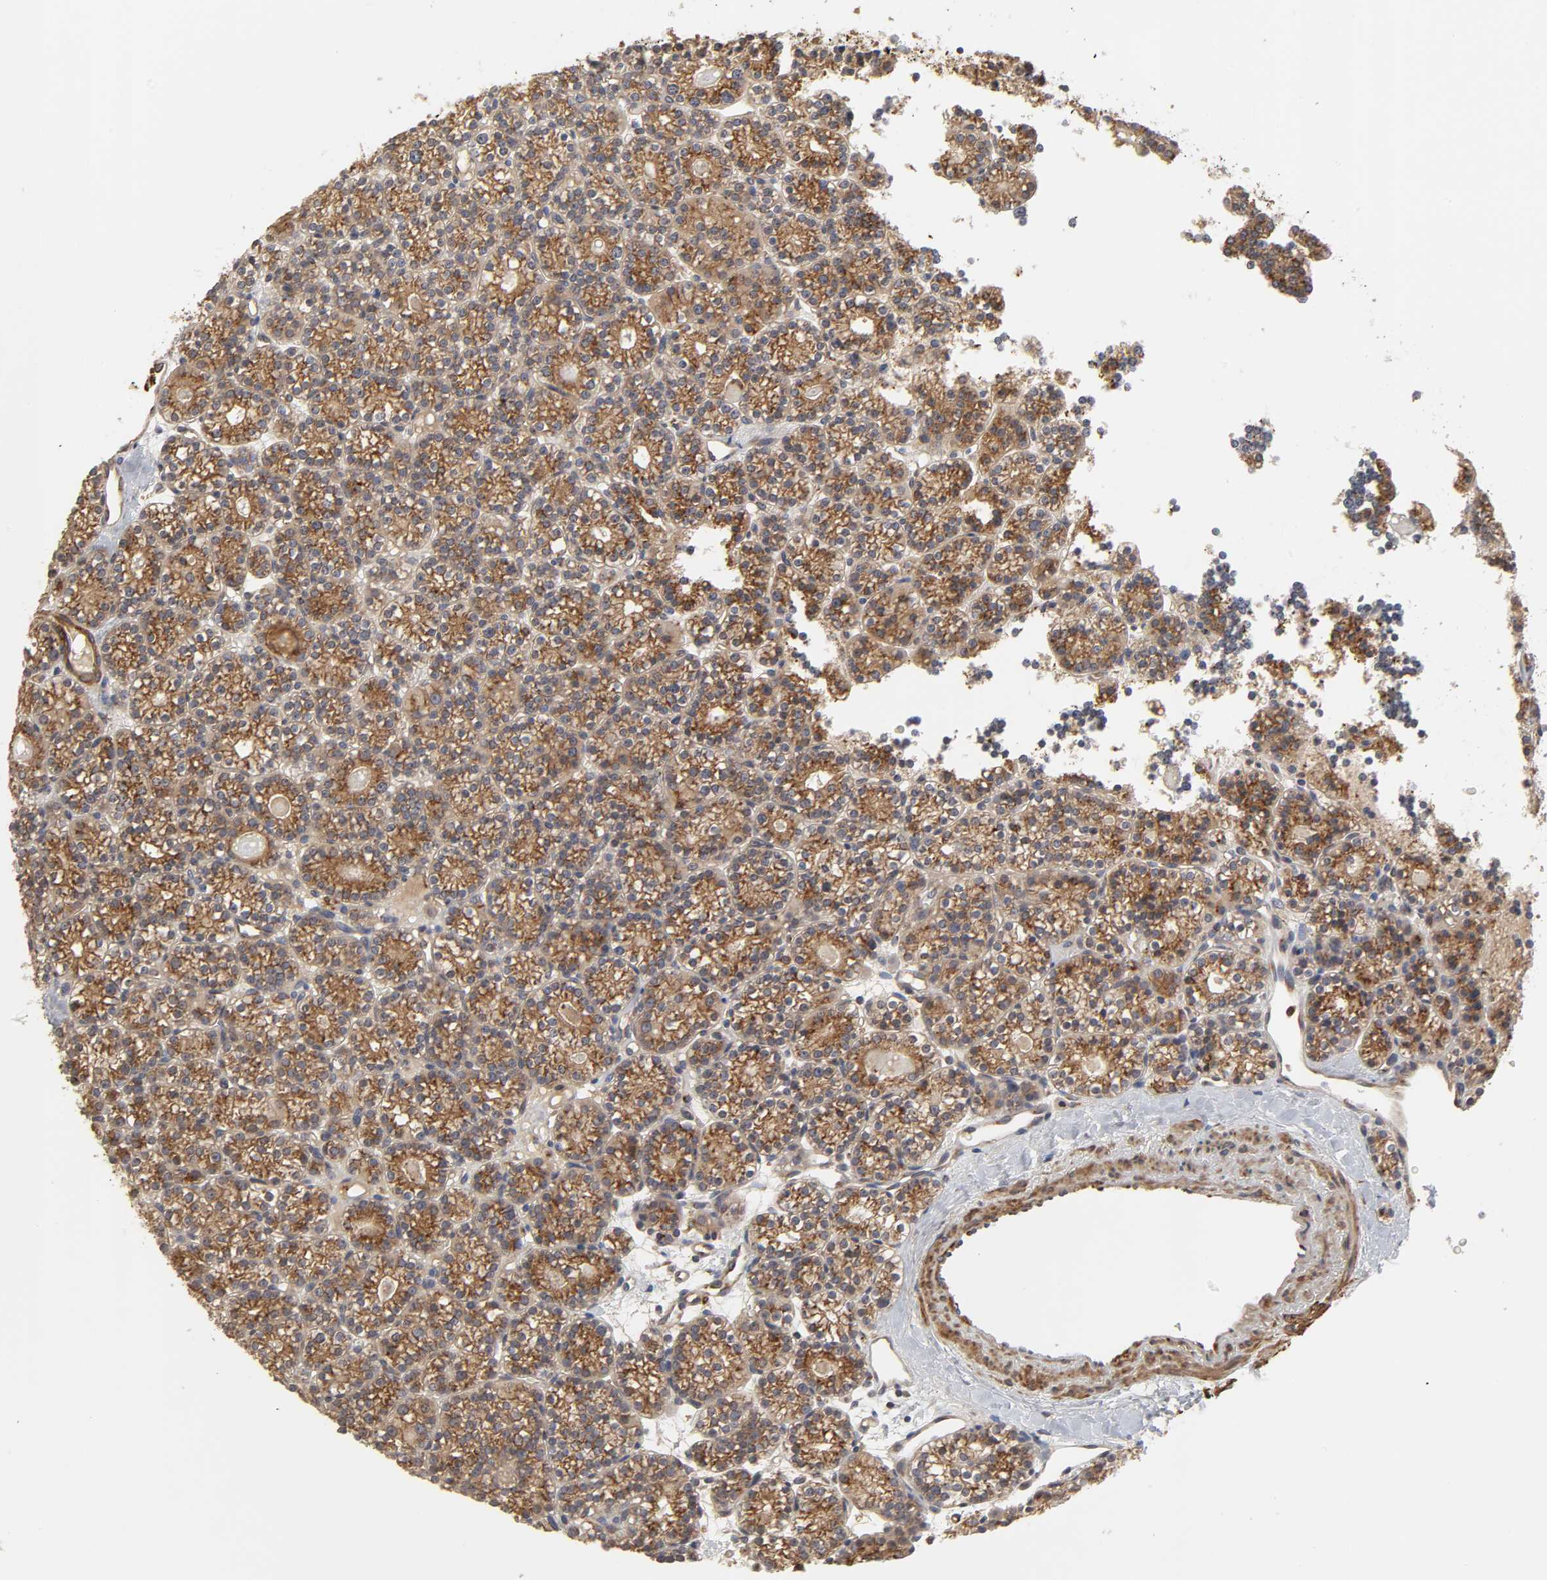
{"staining": {"intensity": "moderate", "quantity": ">75%", "location": "cytoplasmic/membranous"}, "tissue": "parathyroid gland", "cell_type": "Glandular cells", "image_type": "normal", "snomed": [{"axis": "morphology", "description": "Normal tissue, NOS"}, {"axis": "topography", "description": "Parathyroid gland"}], "caption": "Parathyroid gland stained with DAB (3,3'-diaminobenzidine) immunohistochemistry displays medium levels of moderate cytoplasmic/membranous positivity in approximately >75% of glandular cells. Using DAB (brown) and hematoxylin (blue) stains, captured at high magnification using brightfield microscopy.", "gene": "GNPTG", "patient": {"sex": "female", "age": 64}}